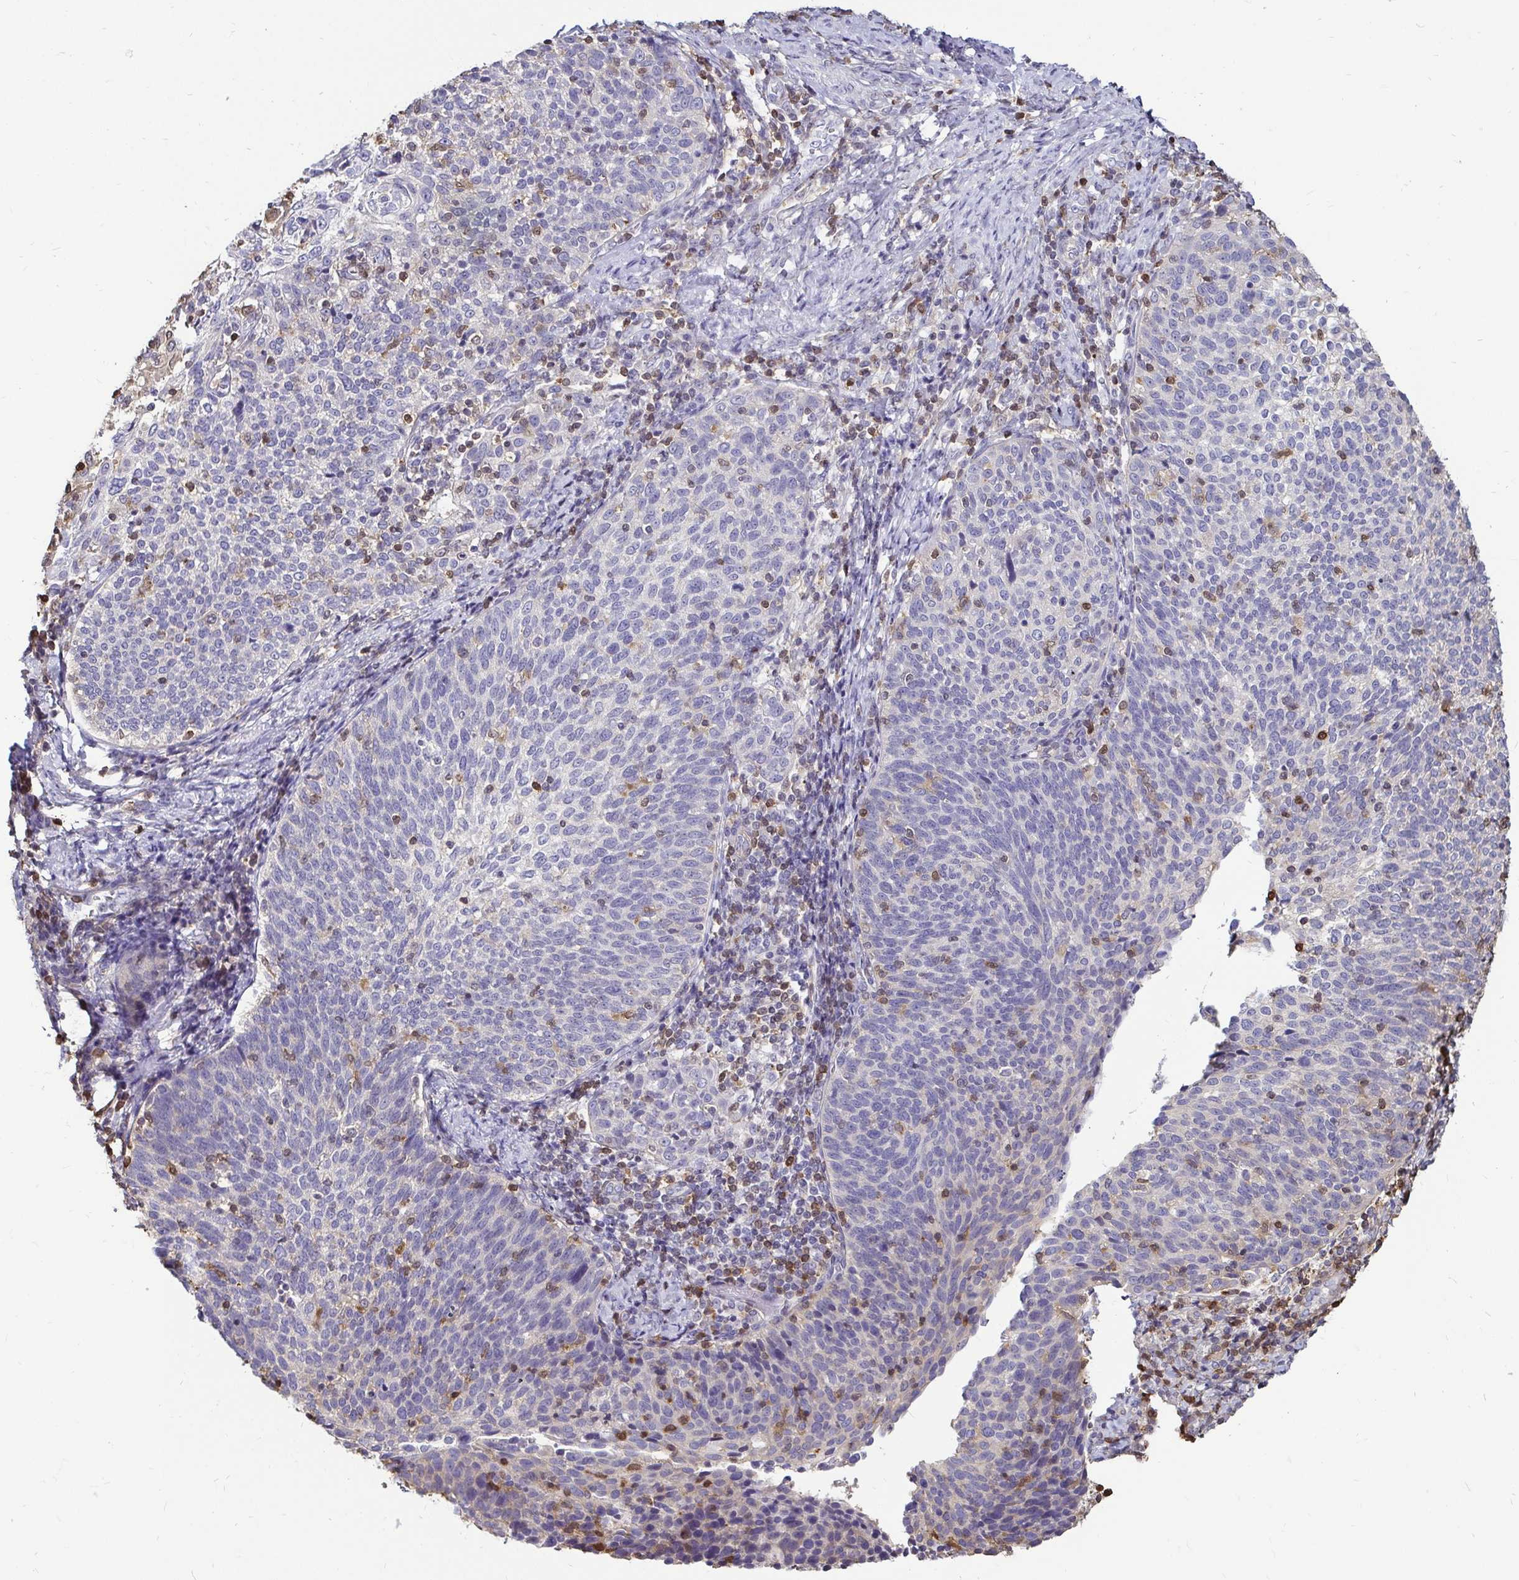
{"staining": {"intensity": "negative", "quantity": "none", "location": "none"}, "tissue": "cervical cancer", "cell_type": "Tumor cells", "image_type": "cancer", "snomed": [{"axis": "morphology", "description": "Squamous cell carcinoma, NOS"}, {"axis": "topography", "description": "Cervix"}], "caption": "Tumor cells show no significant expression in cervical cancer.", "gene": "ZFP1", "patient": {"sex": "female", "age": 61}}